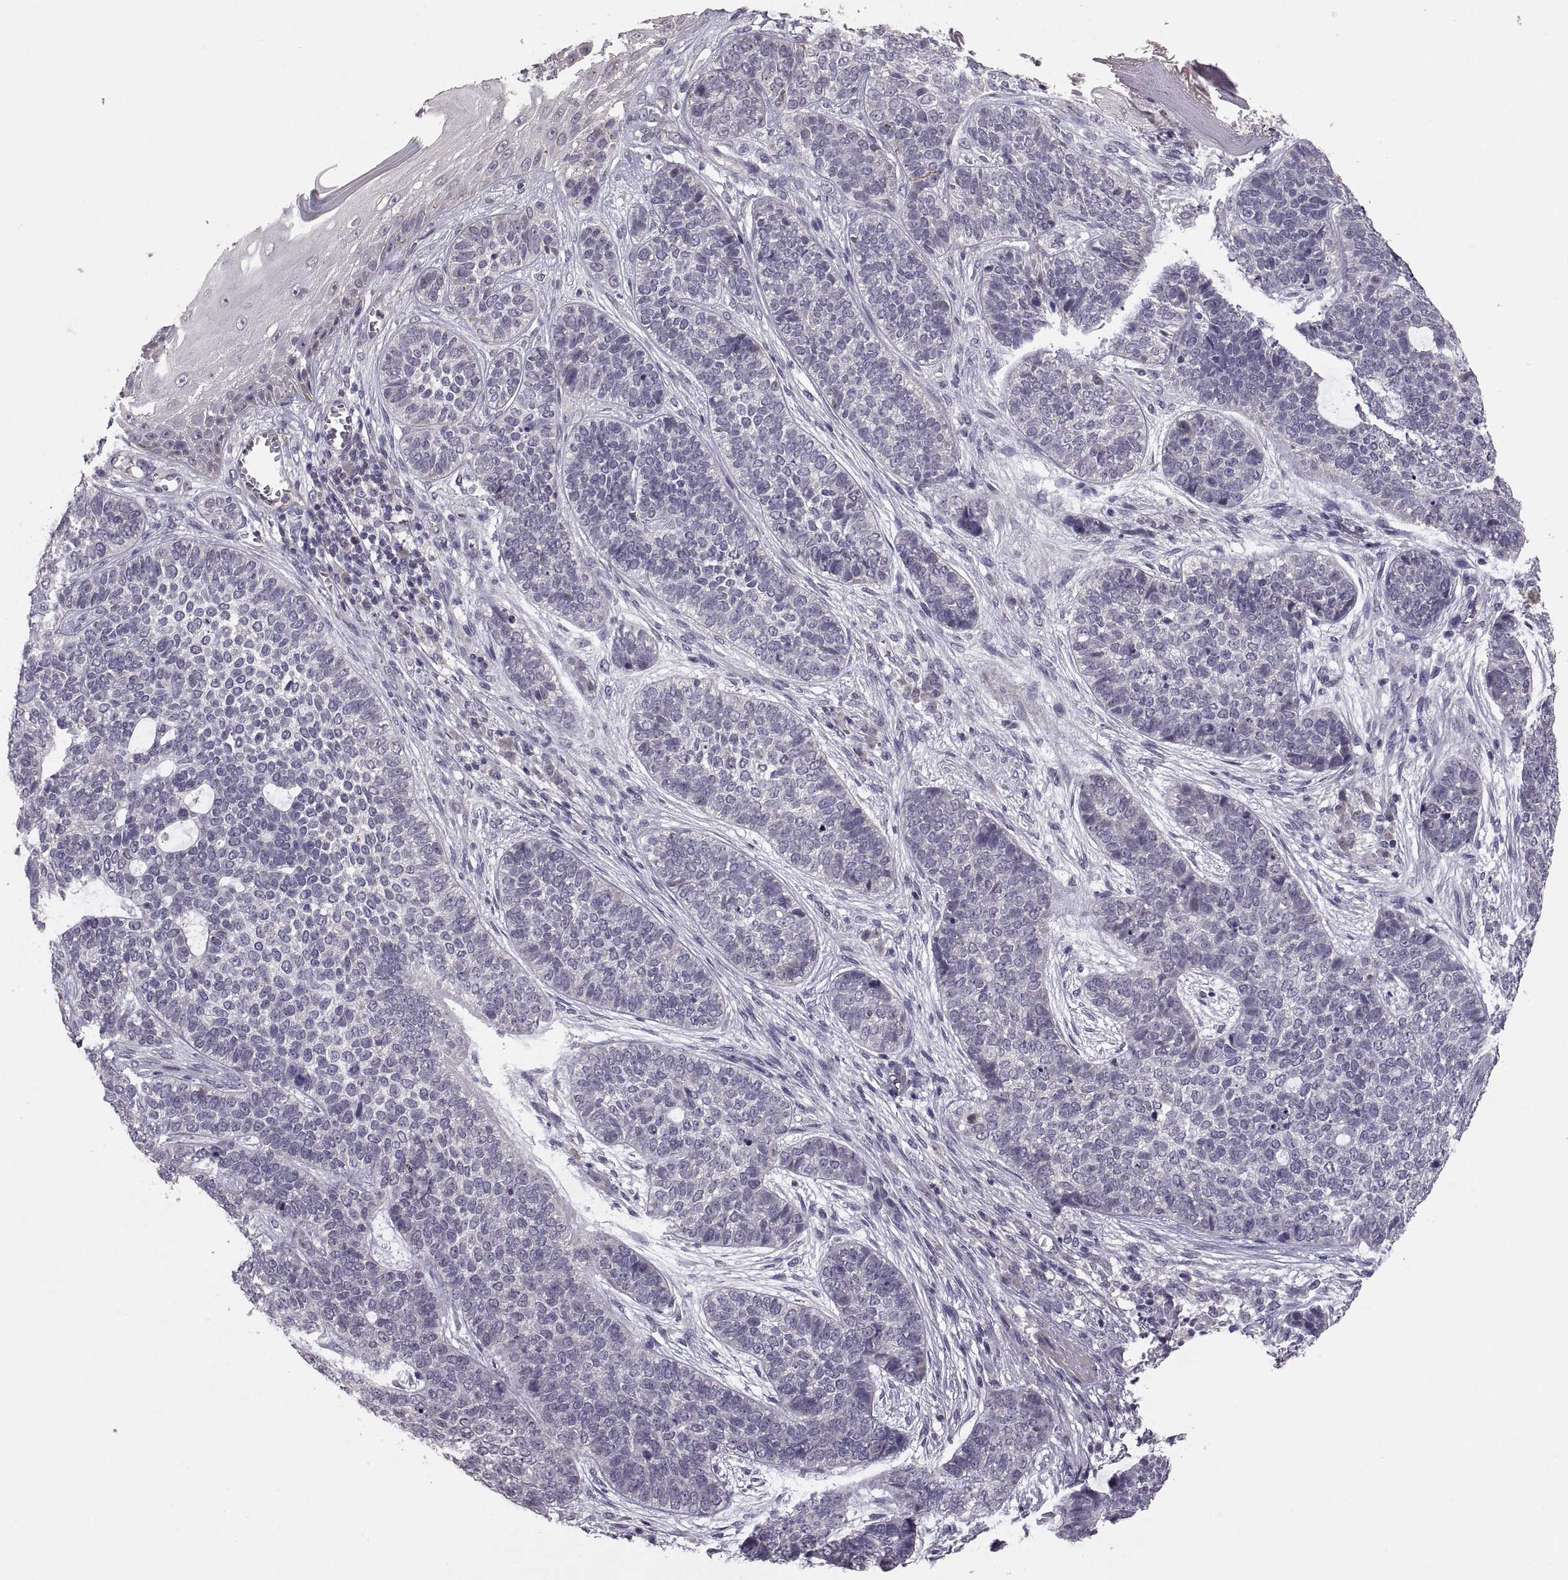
{"staining": {"intensity": "negative", "quantity": "none", "location": "none"}, "tissue": "skin cancer", "cell_type": "Tumor cells", "image_type": "cancer", "snomed": [{"axis": "morphology", "description": "Basal cell carcinoma"}, {"axis": "topography", "description": "Skin"}], "caption": "High magnification brightfield microscopy of skin basal cell carcinoma stained with DAB (brown) and counterstained with hematoxylin (blue): tumor cells show no significant expression.", "gene": "PAX2", "patient": {"sex": "female", "age": 69}}